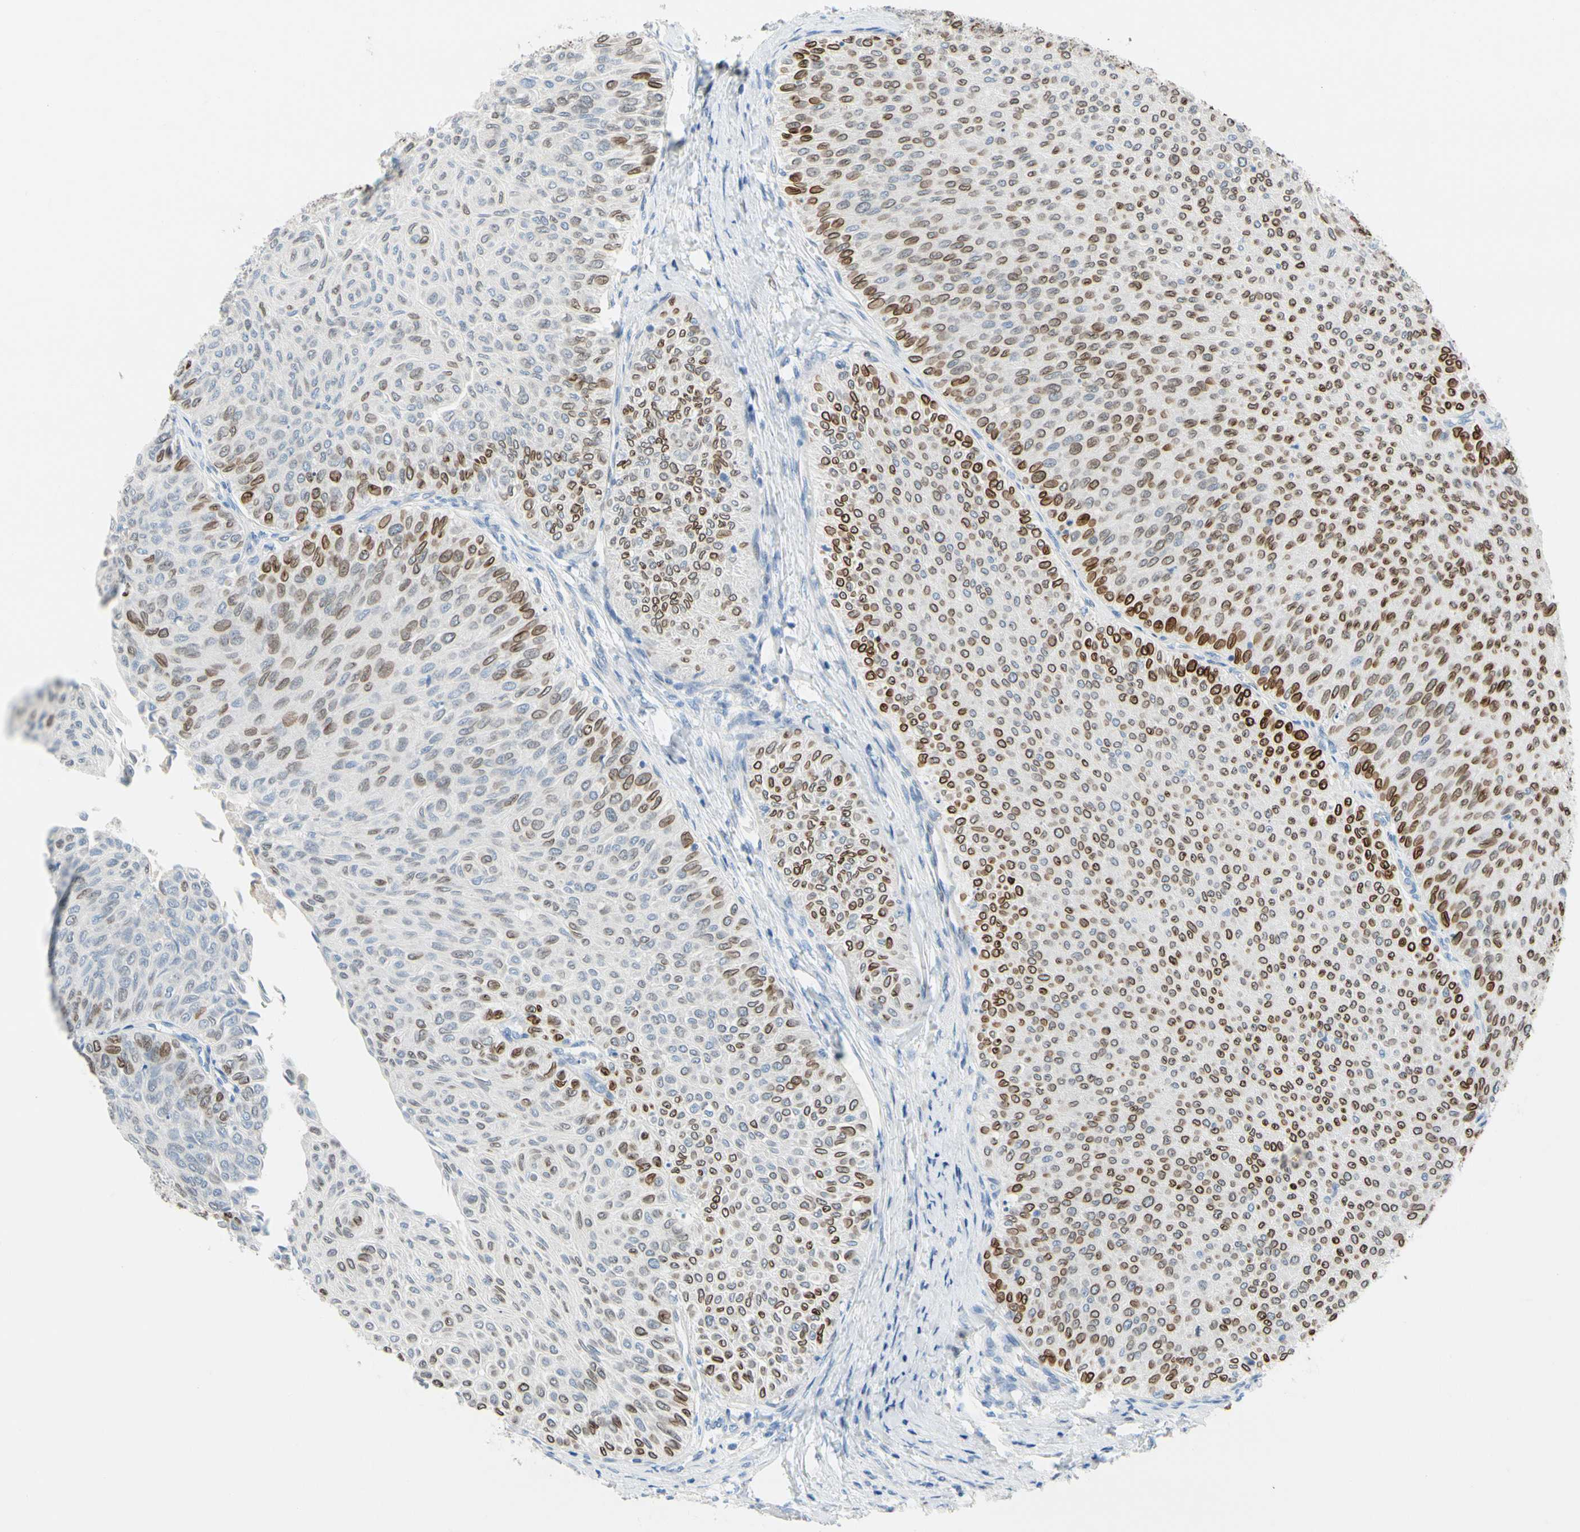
{"staining": {"intensity": "moderate", "quantity": "25%-75%", "location": "cytoplasmic/membranous,nuclear"}, "tissue": "urothelial cancer", "cell_type": "Tumor cells", "image_type": "cancer", "snomed": [{"axis": "morphology", "description": "Urothelial carcinoma, Low grade"}, {"axis": "topography", "description": "Urinary bladder"}], "caption": "Tumor cells reveal medium levels of moderate cytoplasmic/membranous and nuclear positivity in about 25%-75% of cells in low-grade urothelial carcinoma. (IHC, brightfield microscopy, high magnification).", "gene": "ZNF132", "patient": {"sex": "male", "age": 78}}